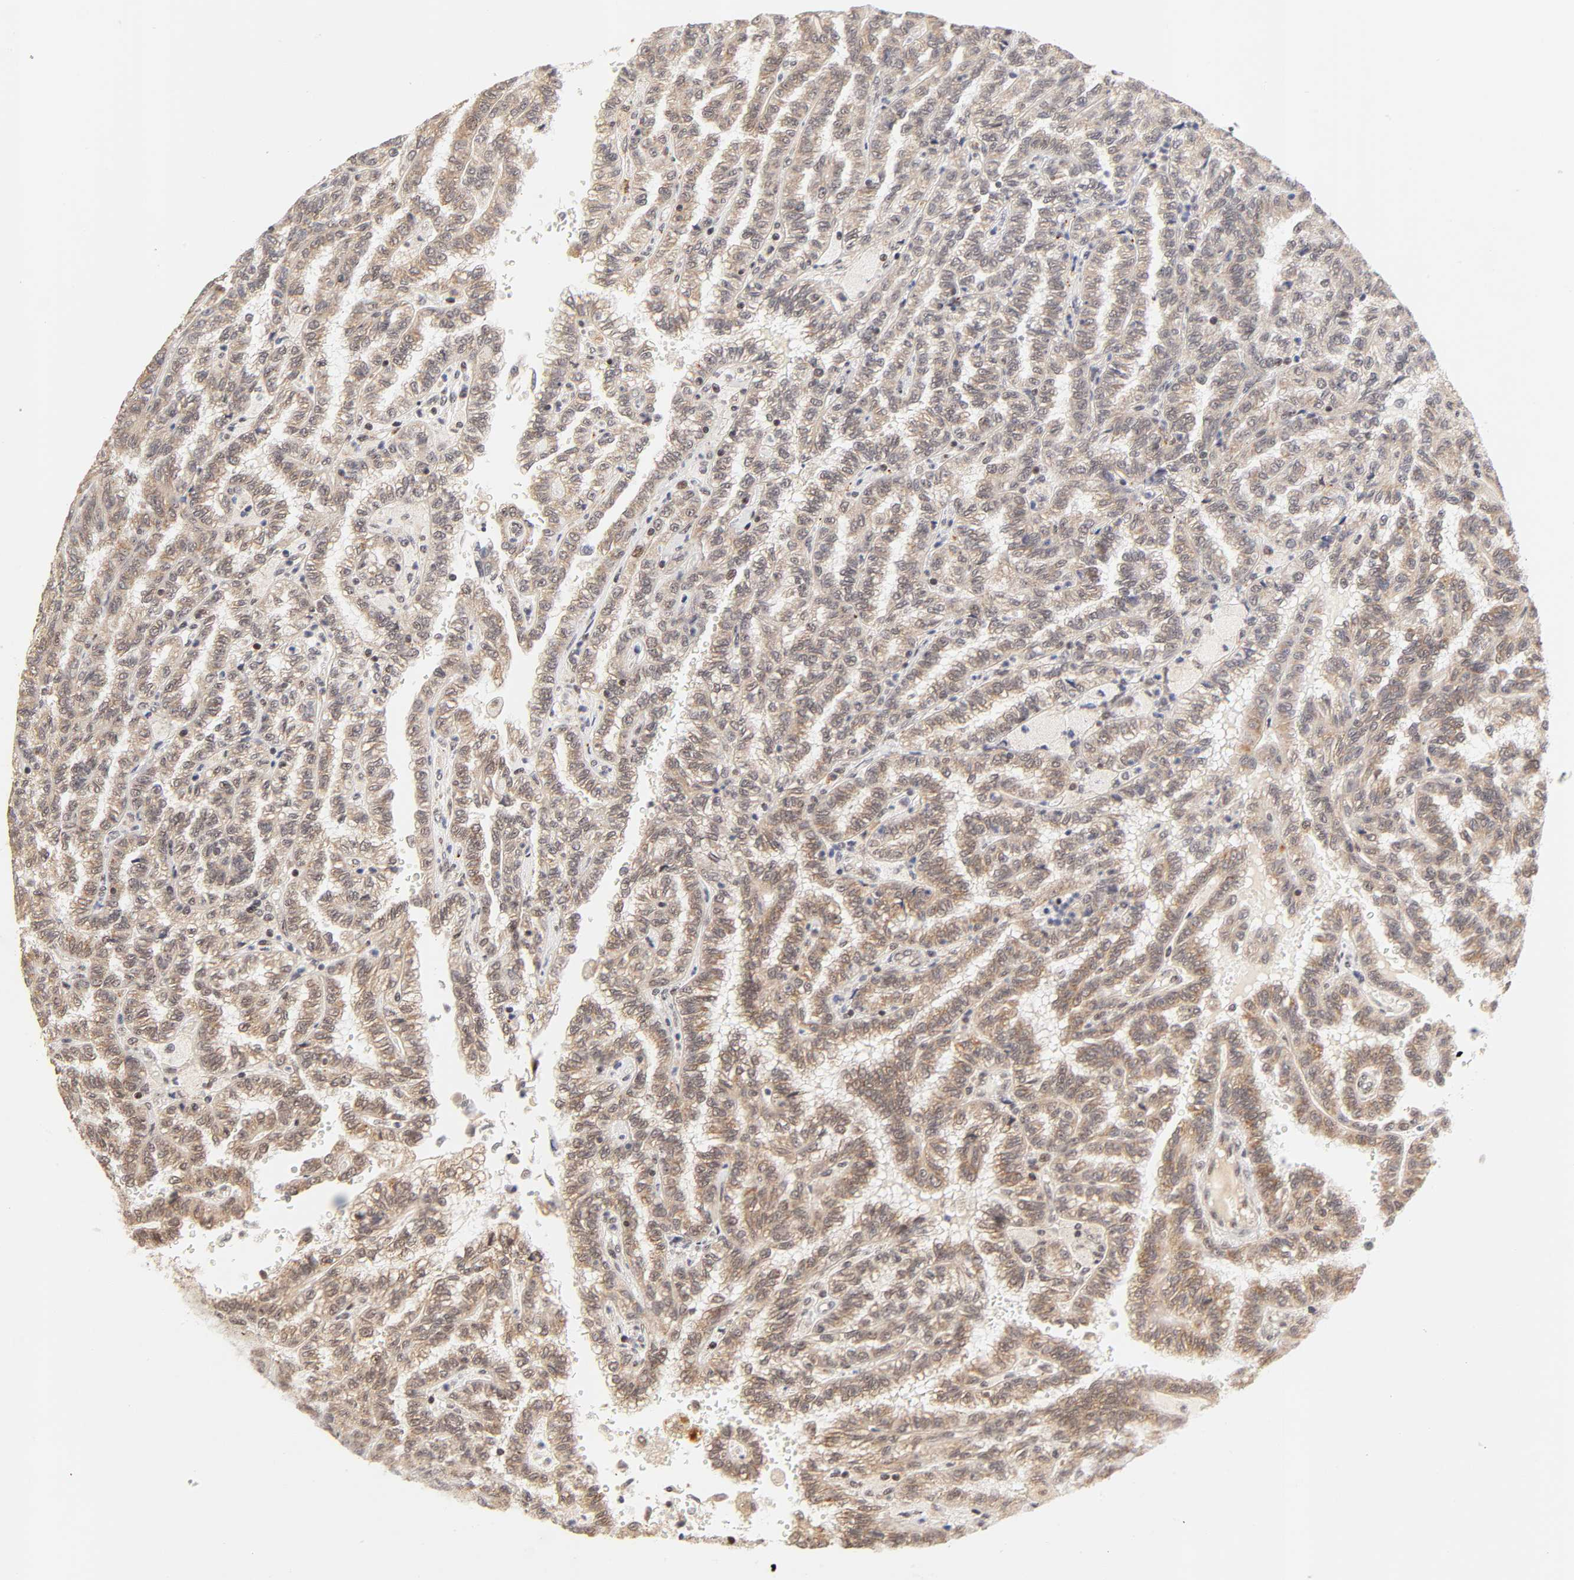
{"staining": {"intensity": "weak", "quantity": "25%-75%", "location": "cytoplasmic/membranous,nuclear"}, "tissue": "renal cancer", "cell_type": "Tumor cells", "image_type": "cancer", "snomed": [{"axis": "morphology", "description": "Inflammation, NOS"}, {"axis": "morphology", "description": "Adenocarcinoma, NOS"}, {"axis": "topography", "description": "Kidney"}], "caption": "High-power microscopy captured an IHC histopathology image of adenocarcinoma (renal), revealing weak cytoplasmic/membranous and nuclear staining in approximately 25%-75% of tumor cells.", "gene": "TAF10", "patient": {"sex": "male", "age": 68}}